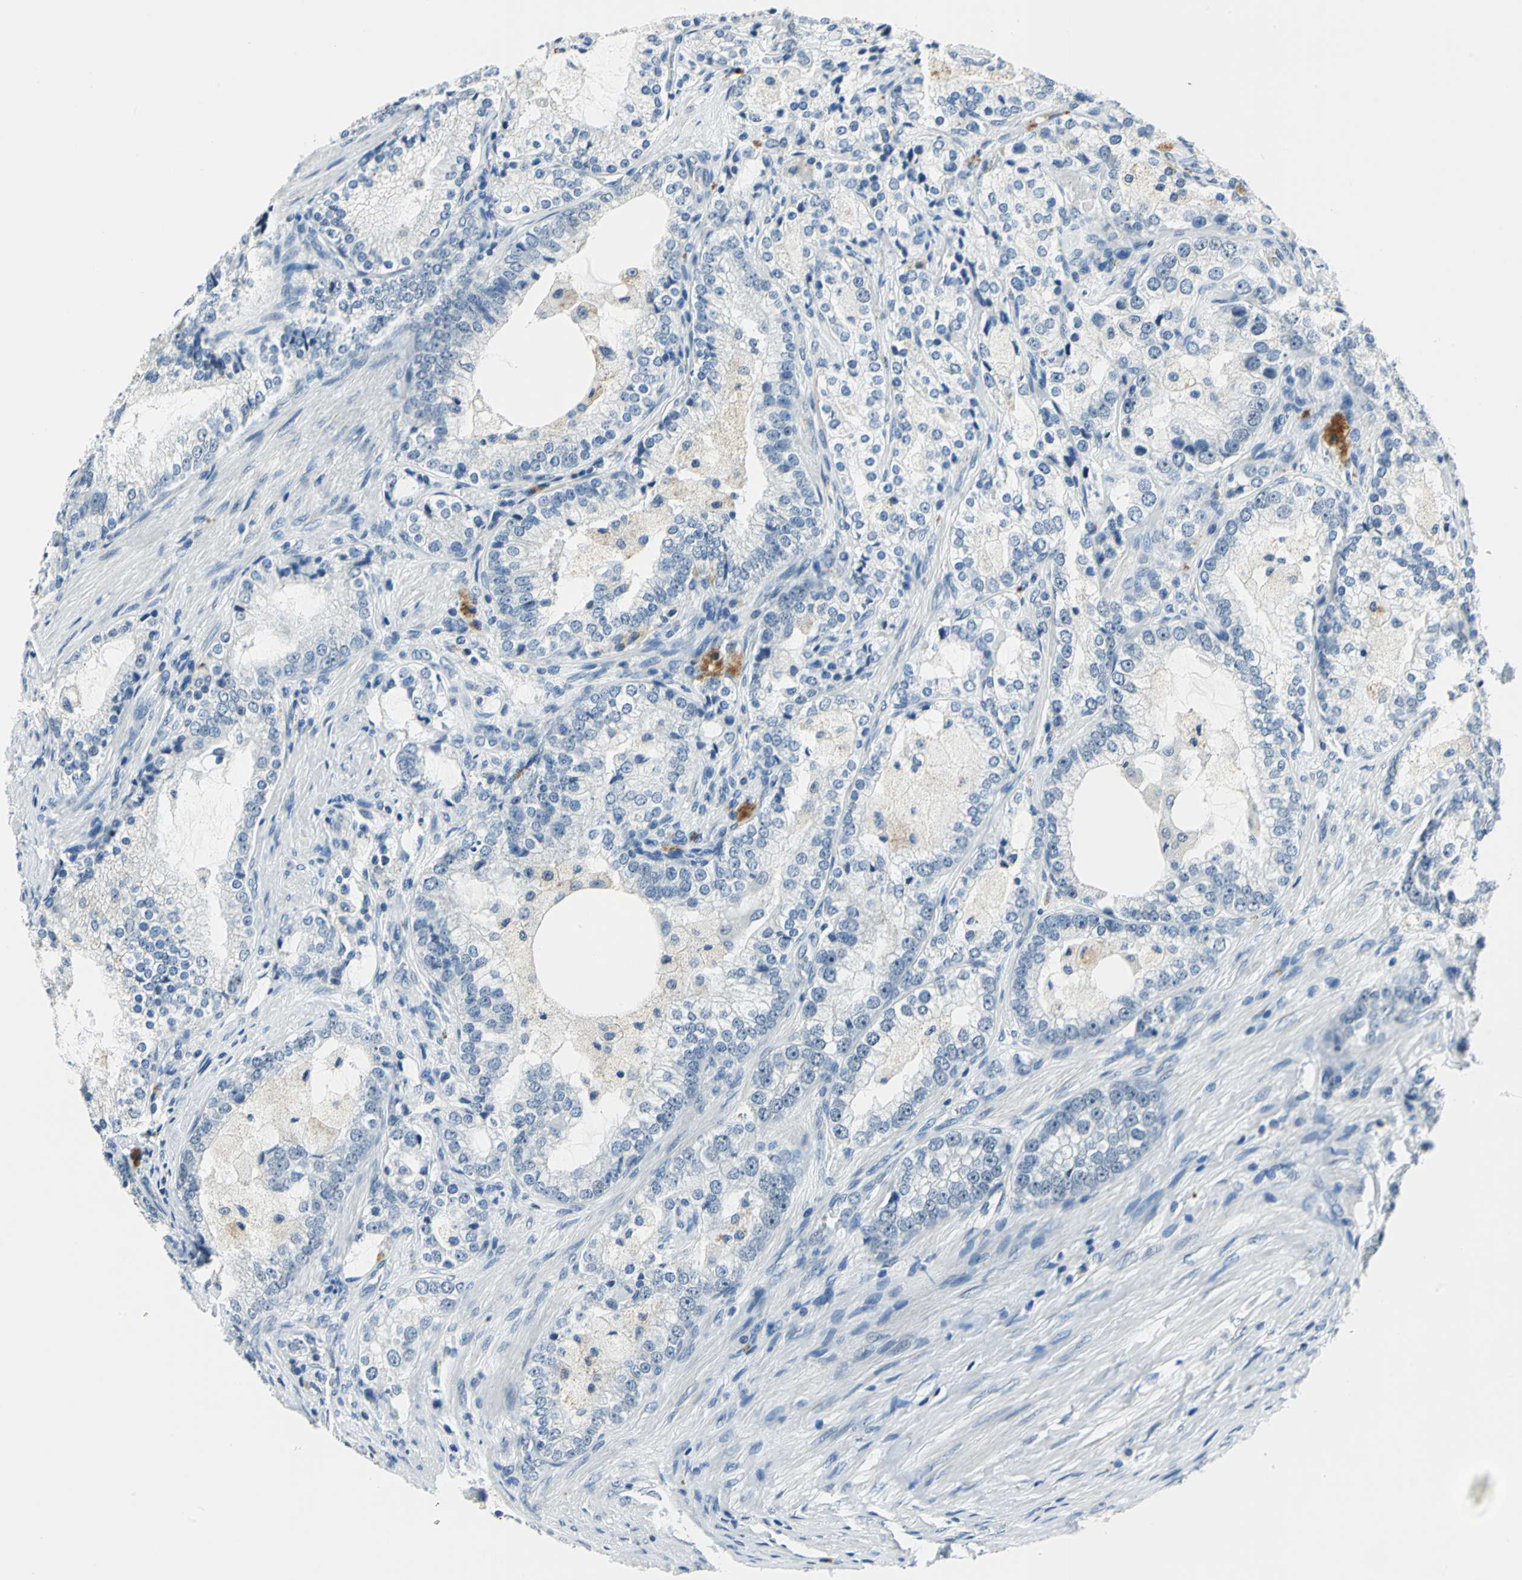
{"staining": {"intensity": "negative", "quantity": "none", "location": "none"}, "tissue": "prostate cancer", "cell_type": "Tumor cells", "image_type": "cancer", "snomed": [{"axis": "morphology", "description": "Adenocarcinoma, High grade"}, {"axis": "topography", "description": "Prostate"}], "caption": "IHC of human prostate cancer (adenocarcinoma (high-grade)) displays no expression in tumor cells.", "gene": "RAD17", "patient": {"sex": "male", "age": 63}}